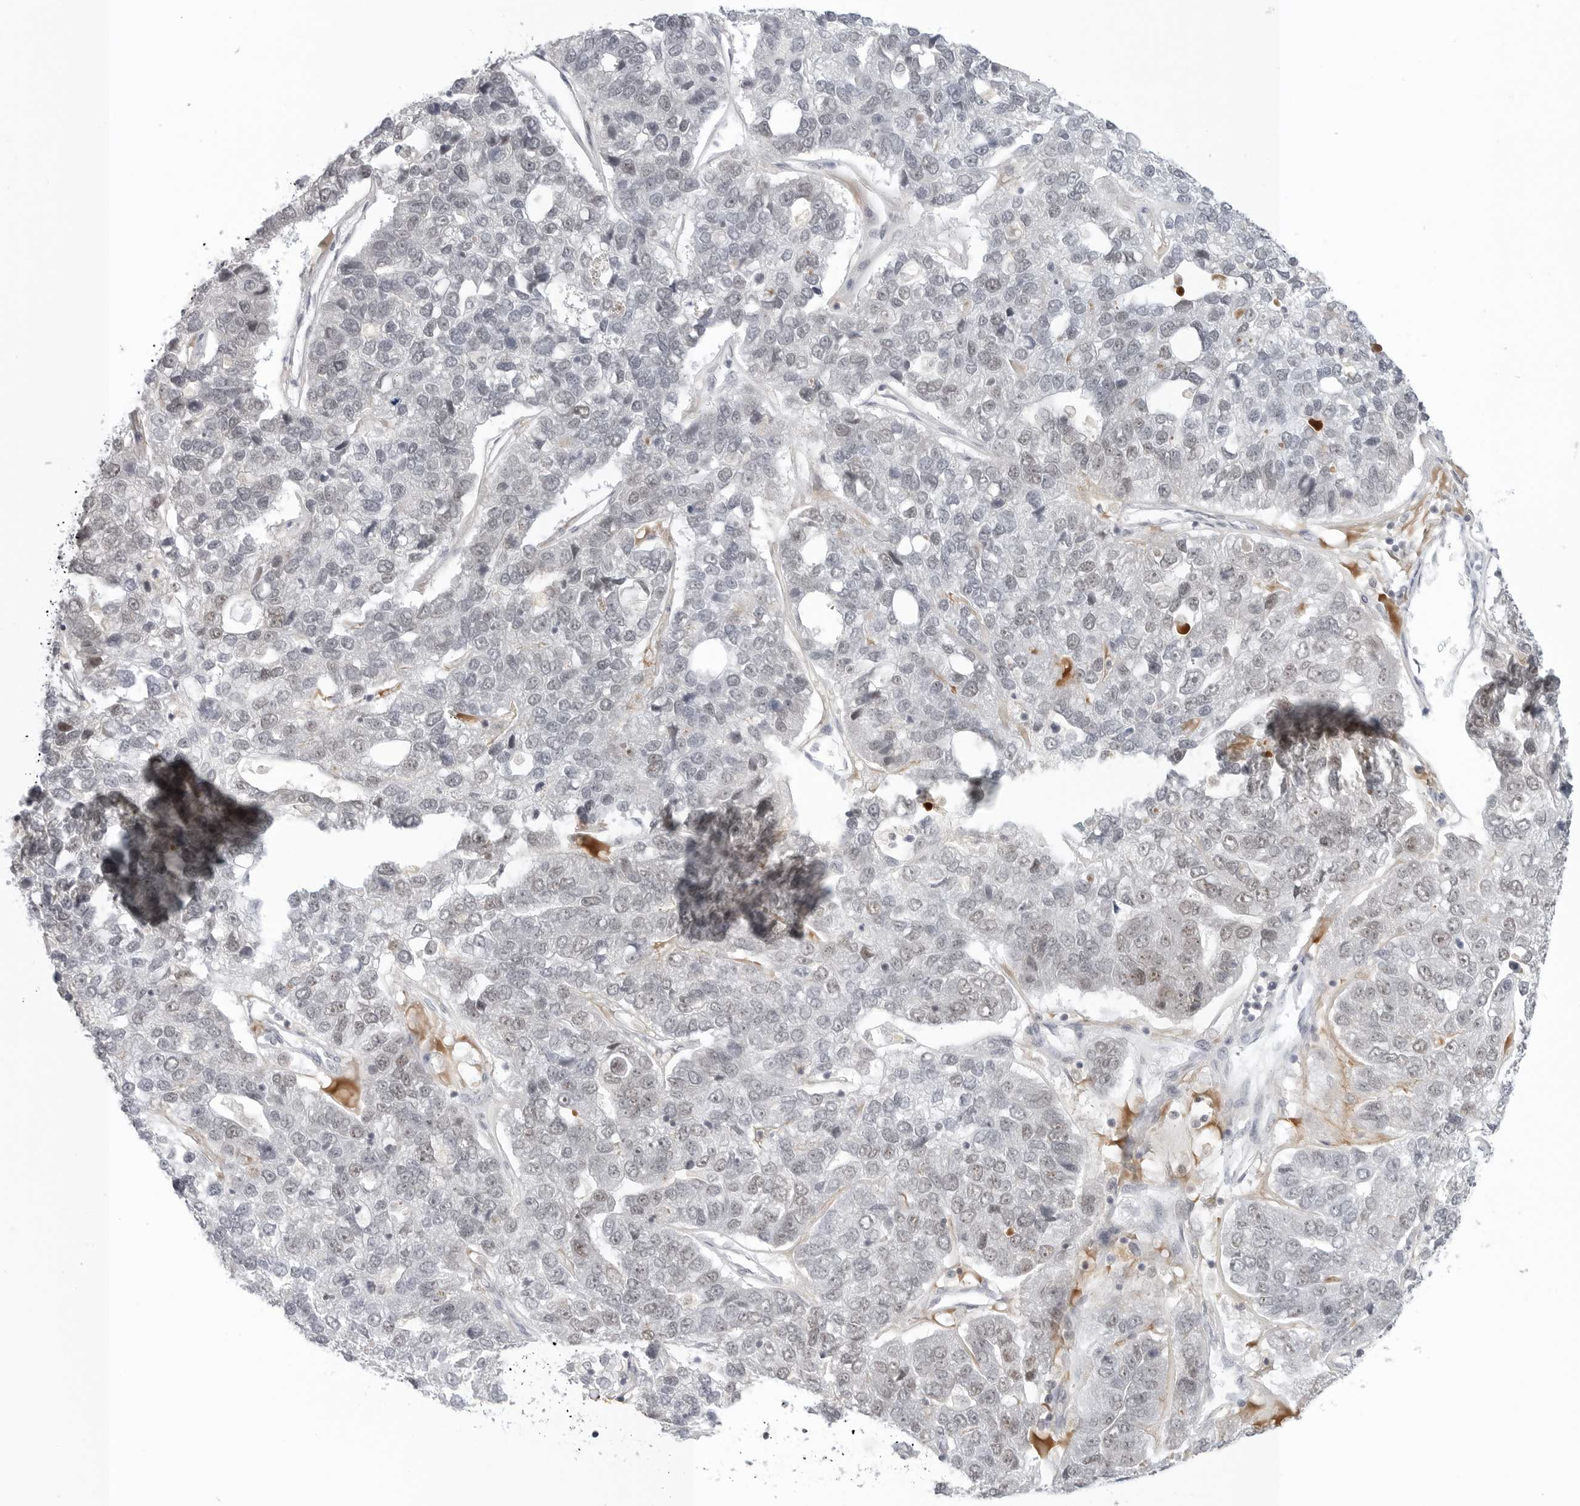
{"staining": {"intensity": "negative", "quantity": "none", "location": "none"}, "tissue": "pancreatic cancer", "cell_type": "Tumor cells", "image_type": "cancer", "snomed": [{"axis": "morphology", "description": "Adenocarcinoma, NOS"}, {"axis": "topography", "description": "Pancreas"}], "caption": "Protein analysis of pancreatic cancer displays no significant staining in tumor cells.", "gene": "WRAP53", "patient": {"sex": "female", "age": 61}}